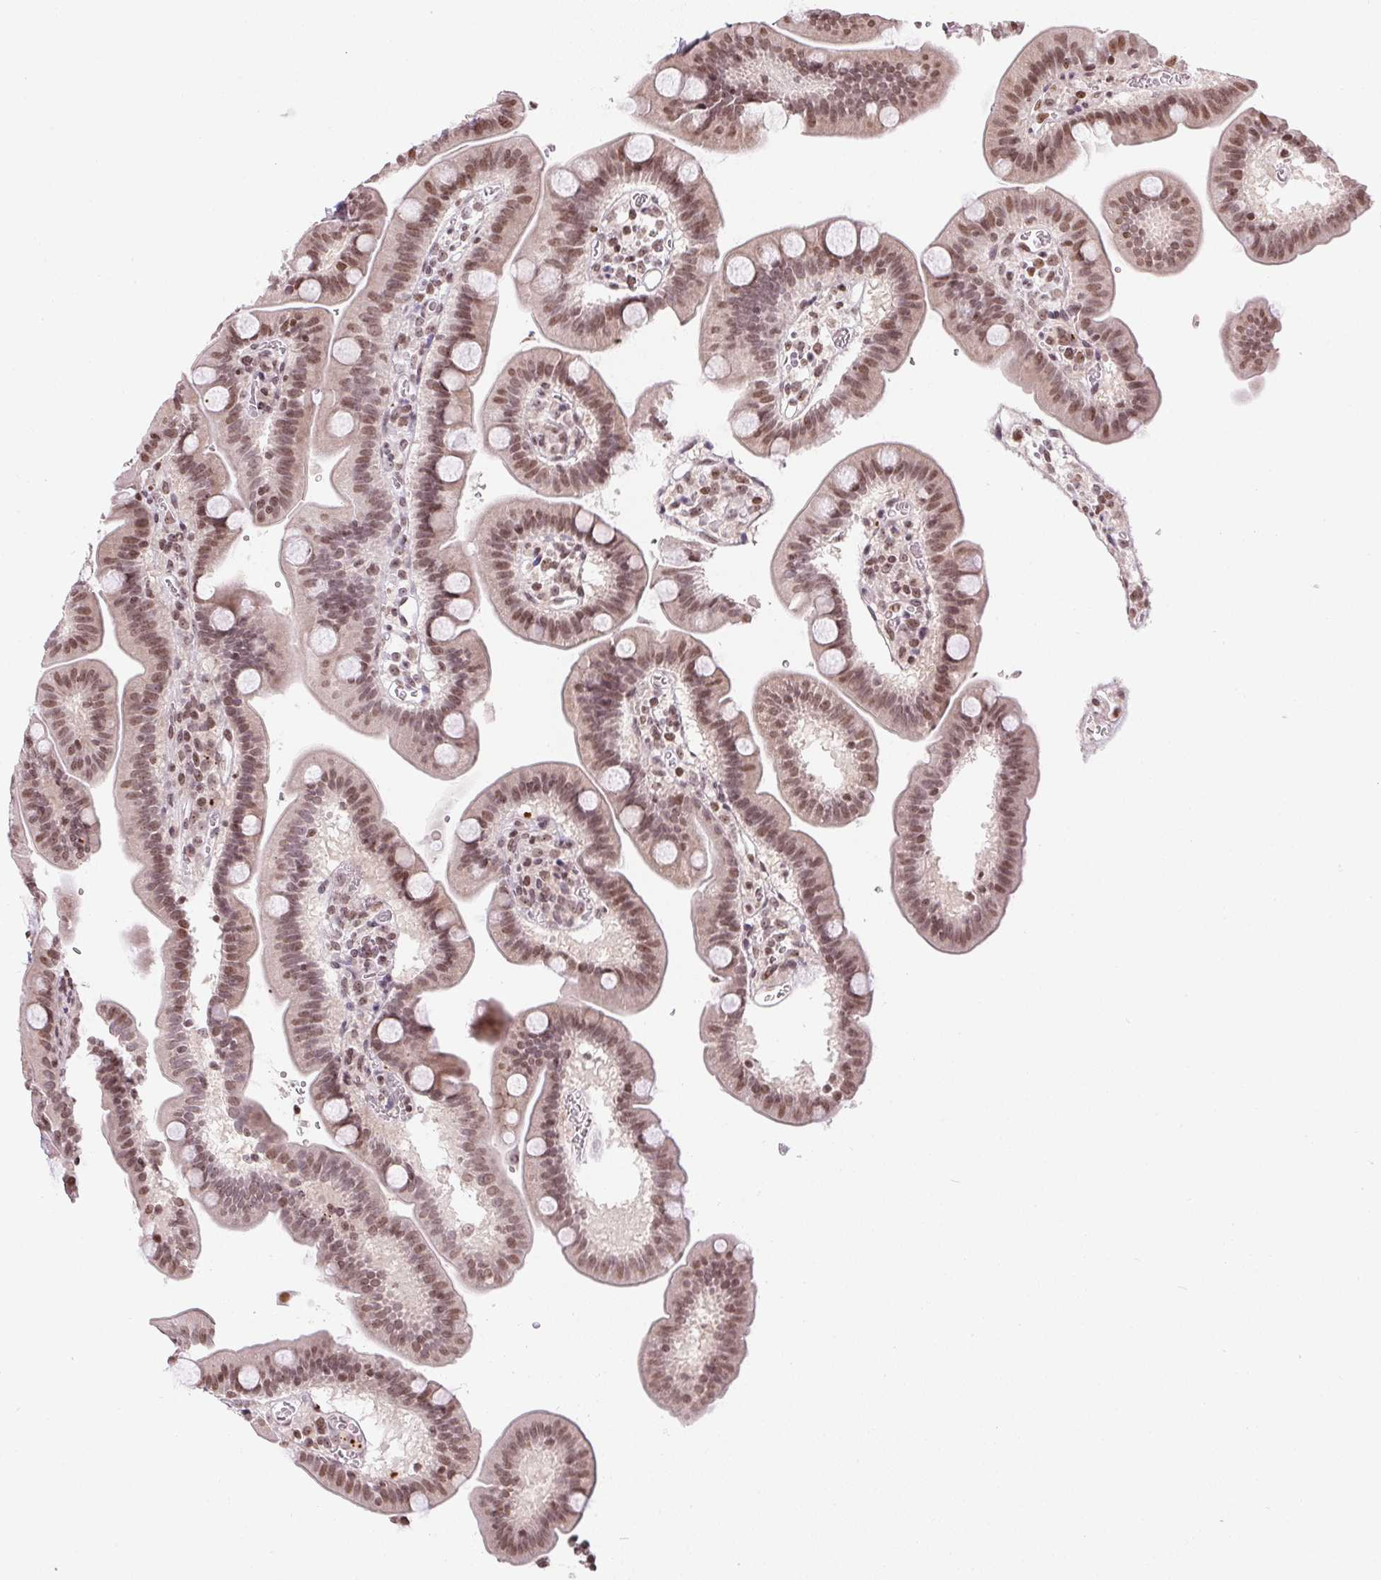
{"staining": {"intensity": "weak", "quantity": ">75%", "location": "nuclear"}, "tissue": "duodenum", "cell_type": "Glandular cells", "image_type": "normal", "snomed": [{"axis": "morphology", "description": "Normal tissue, NOS"}, {"axis": "topography", "description": "Pancreas"}, {"axis": "topography", "description": "Duodenum"}], "caption": "Weak nuclear expression is identified in approximately >75% of glandular cells in unremarkable duodenum.", "gene": "RNF181", "patient": {"sex": "male", "age": 59}}